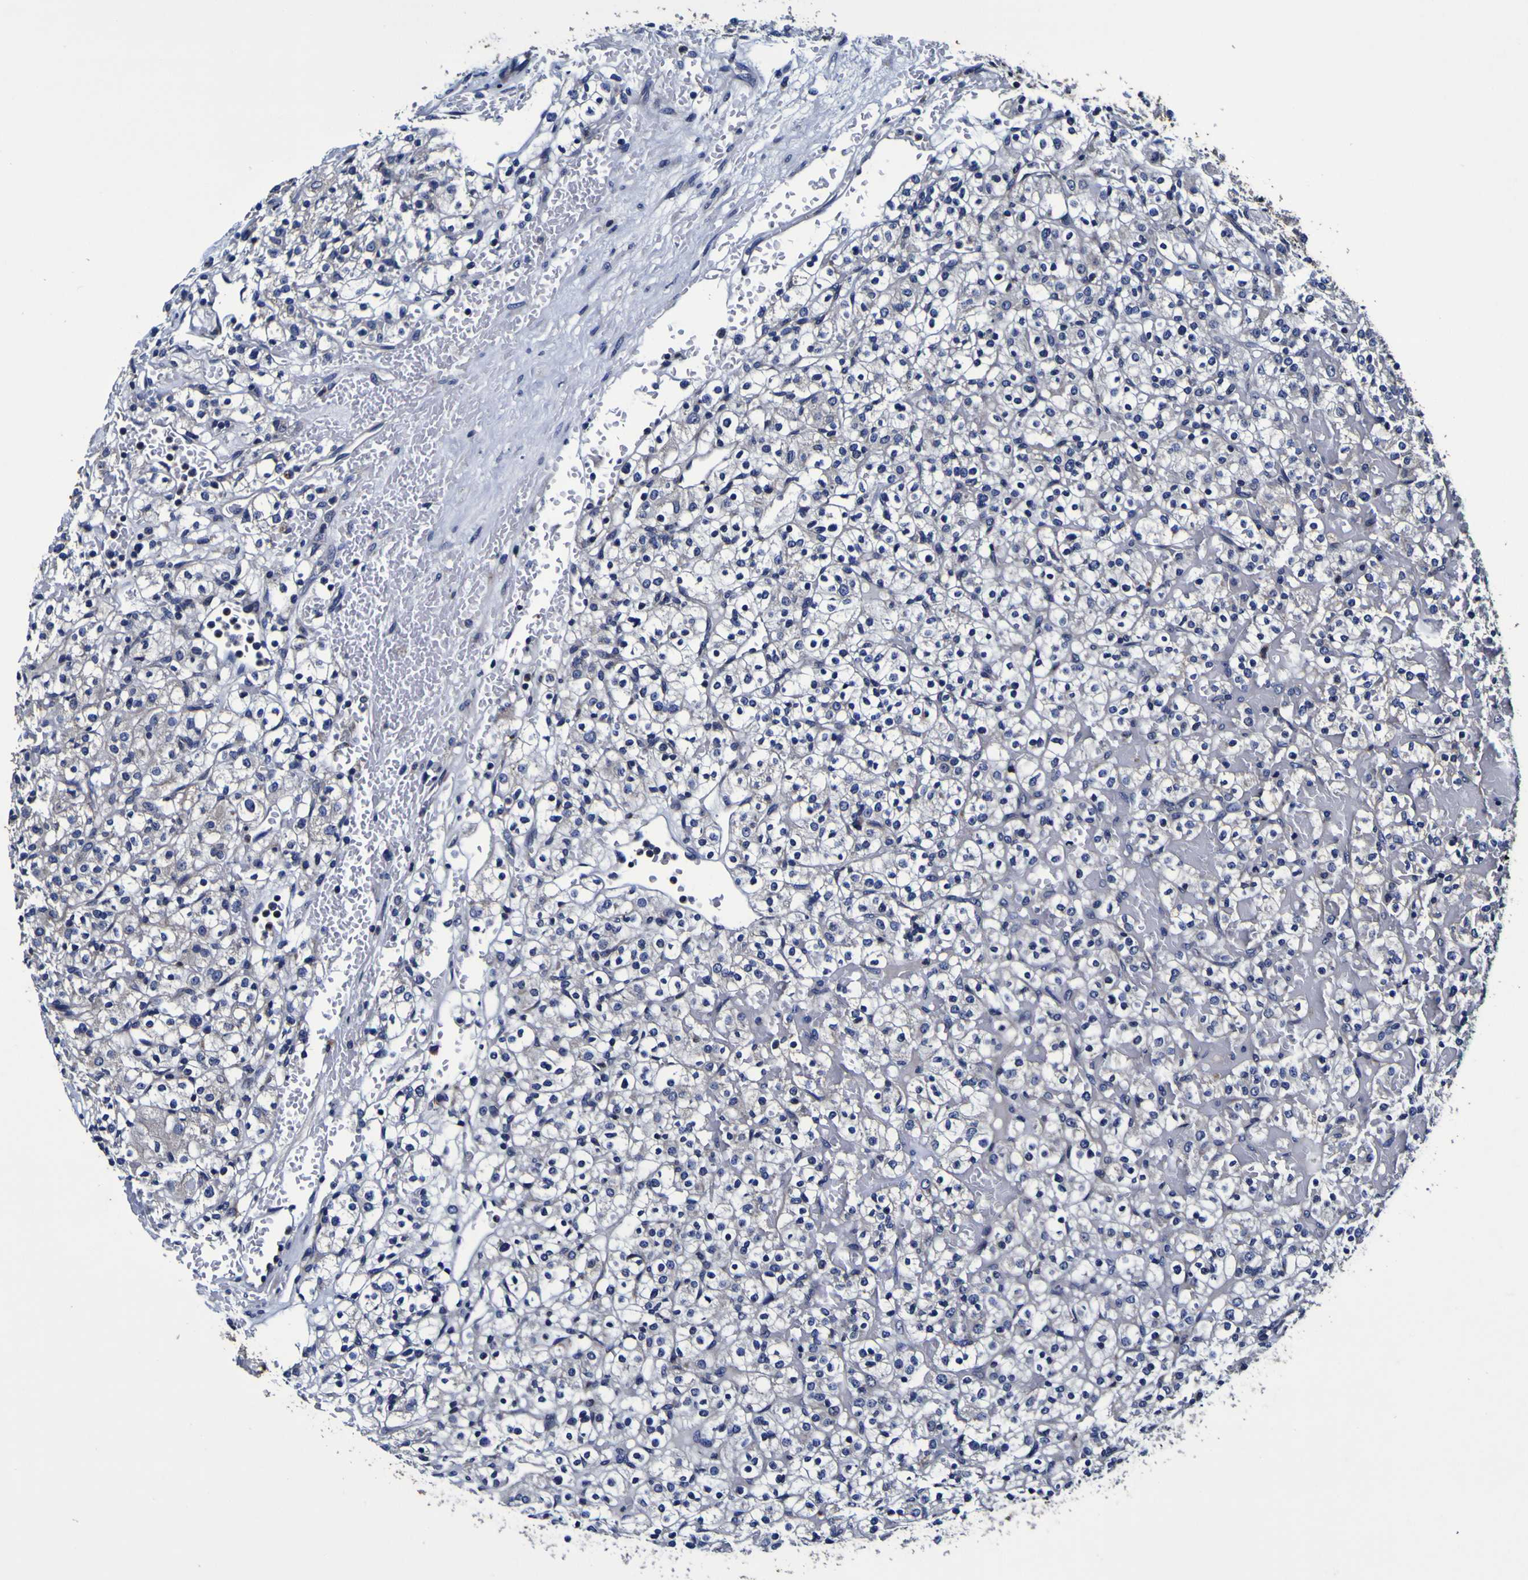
{"staining": {"intensity": "negative", "quantity": "none", "location": "none"}, "tissue": "renal cancer", "cell_type": "Tumor cells", "image_type": "cancer", "snomed": [{"axis": "morphology", "description": "Normal tissue, NOS"}, {"axis": "morphology", "description": "Adenocarcinoma, NOS"}, {"axis": "topography", "description": "Kidney"}], "caption": "DAB immunohistochemical staining of human renal cancer (adenocarcinoma) demonstrates no significant positivity in tumor cells.", "gene": "PANK4", "patient": {"sex": "female", "age": 72}}